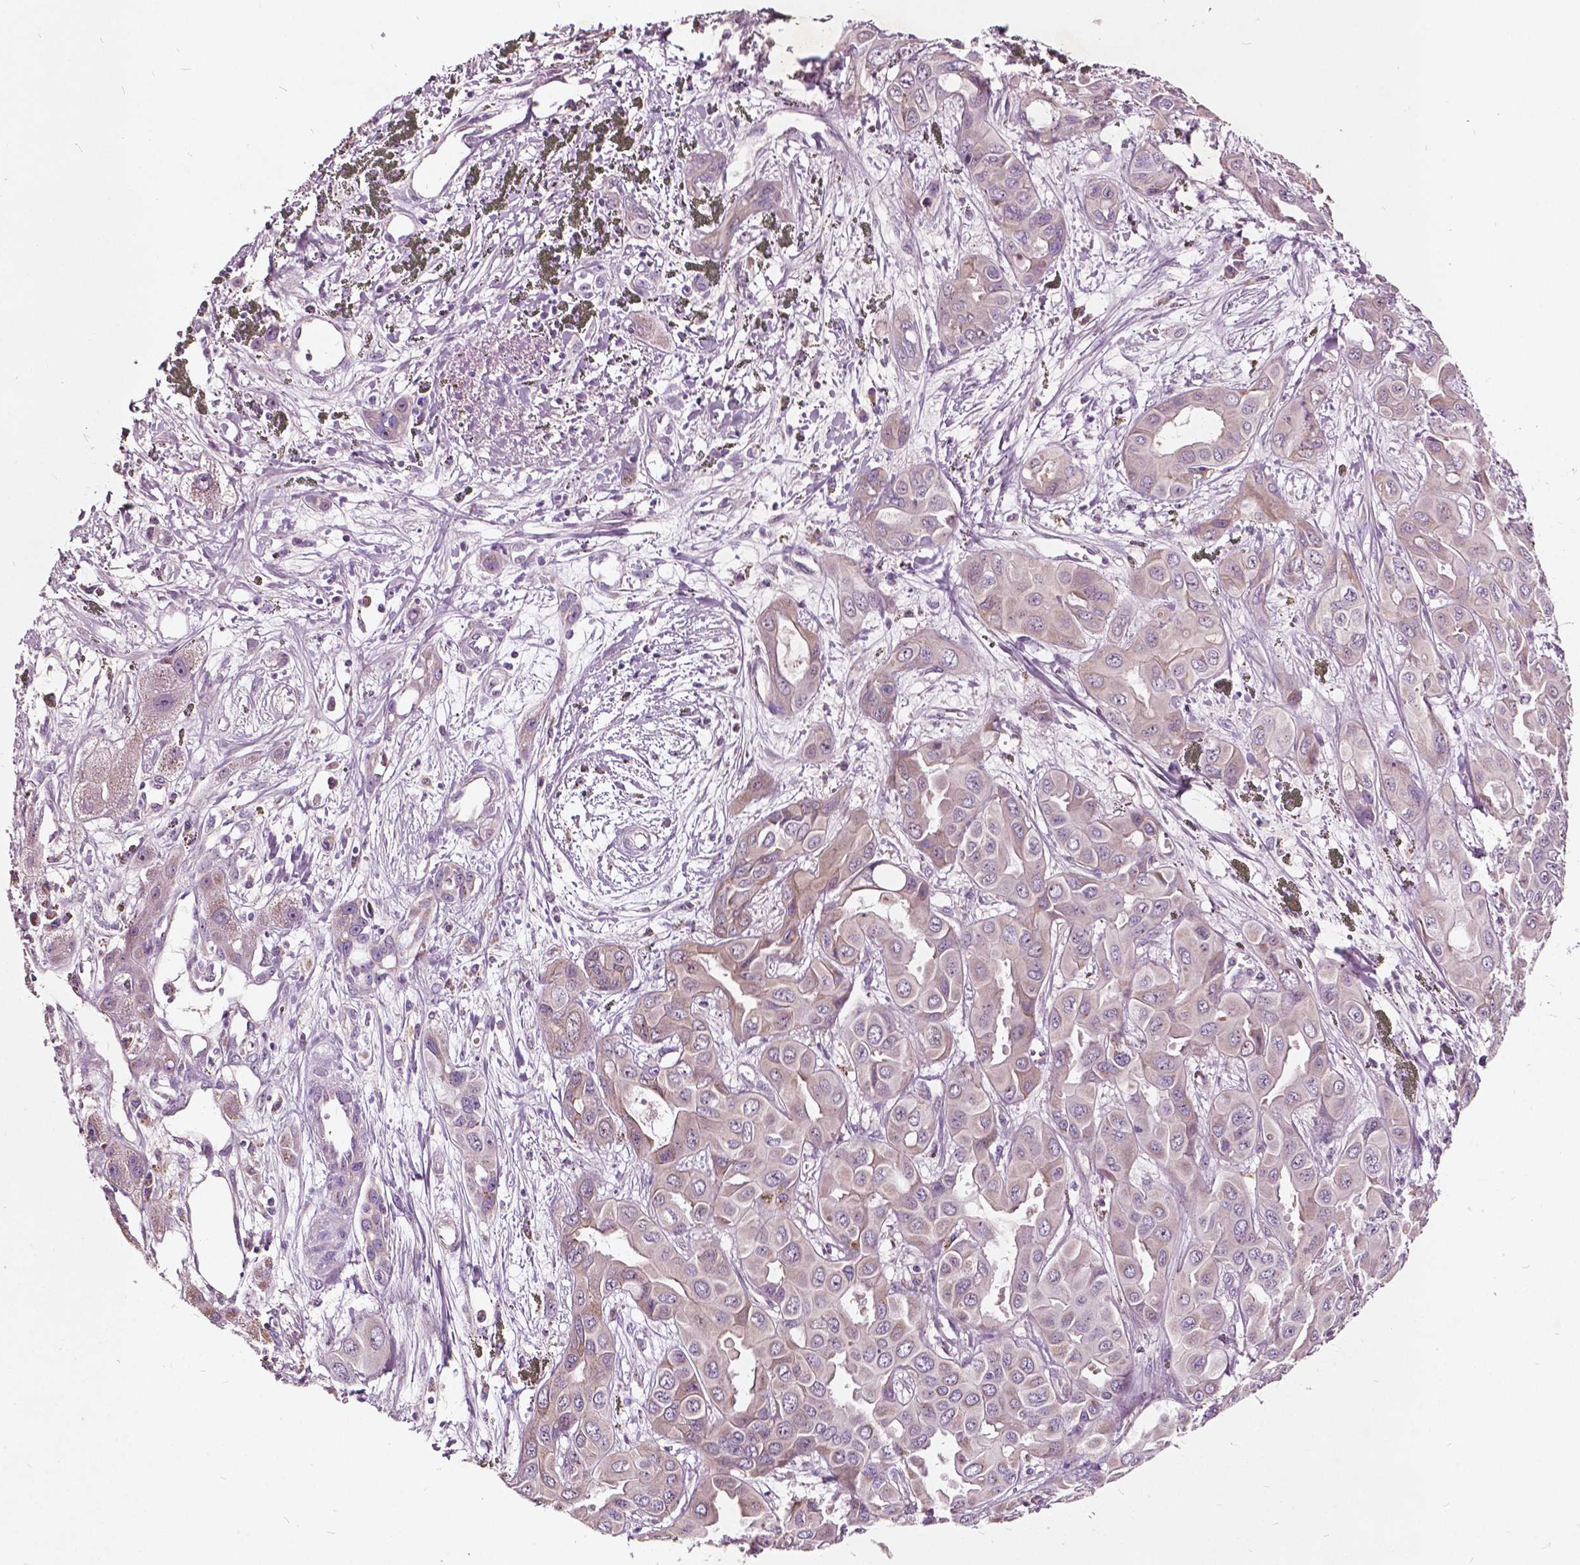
{"staining": {"intensity": "weak", "quantity": "<25%", "location": "cytoplasmic/membranous"}, "tissue": "liver cancer", "cell_type": "Tumor cells", "image_type": "cancer", "snomed": [{"axis": "morphology", "description": "Cholangiocarcinoma"}, {"axis": "topography", "description": "Liver"}], "caption": "There is no significant staining in tumor cells of liver cancer (cholangiocarcinoma).", "gene": "ODF3L2", "patient": {"sex": "female", "age": 60}}